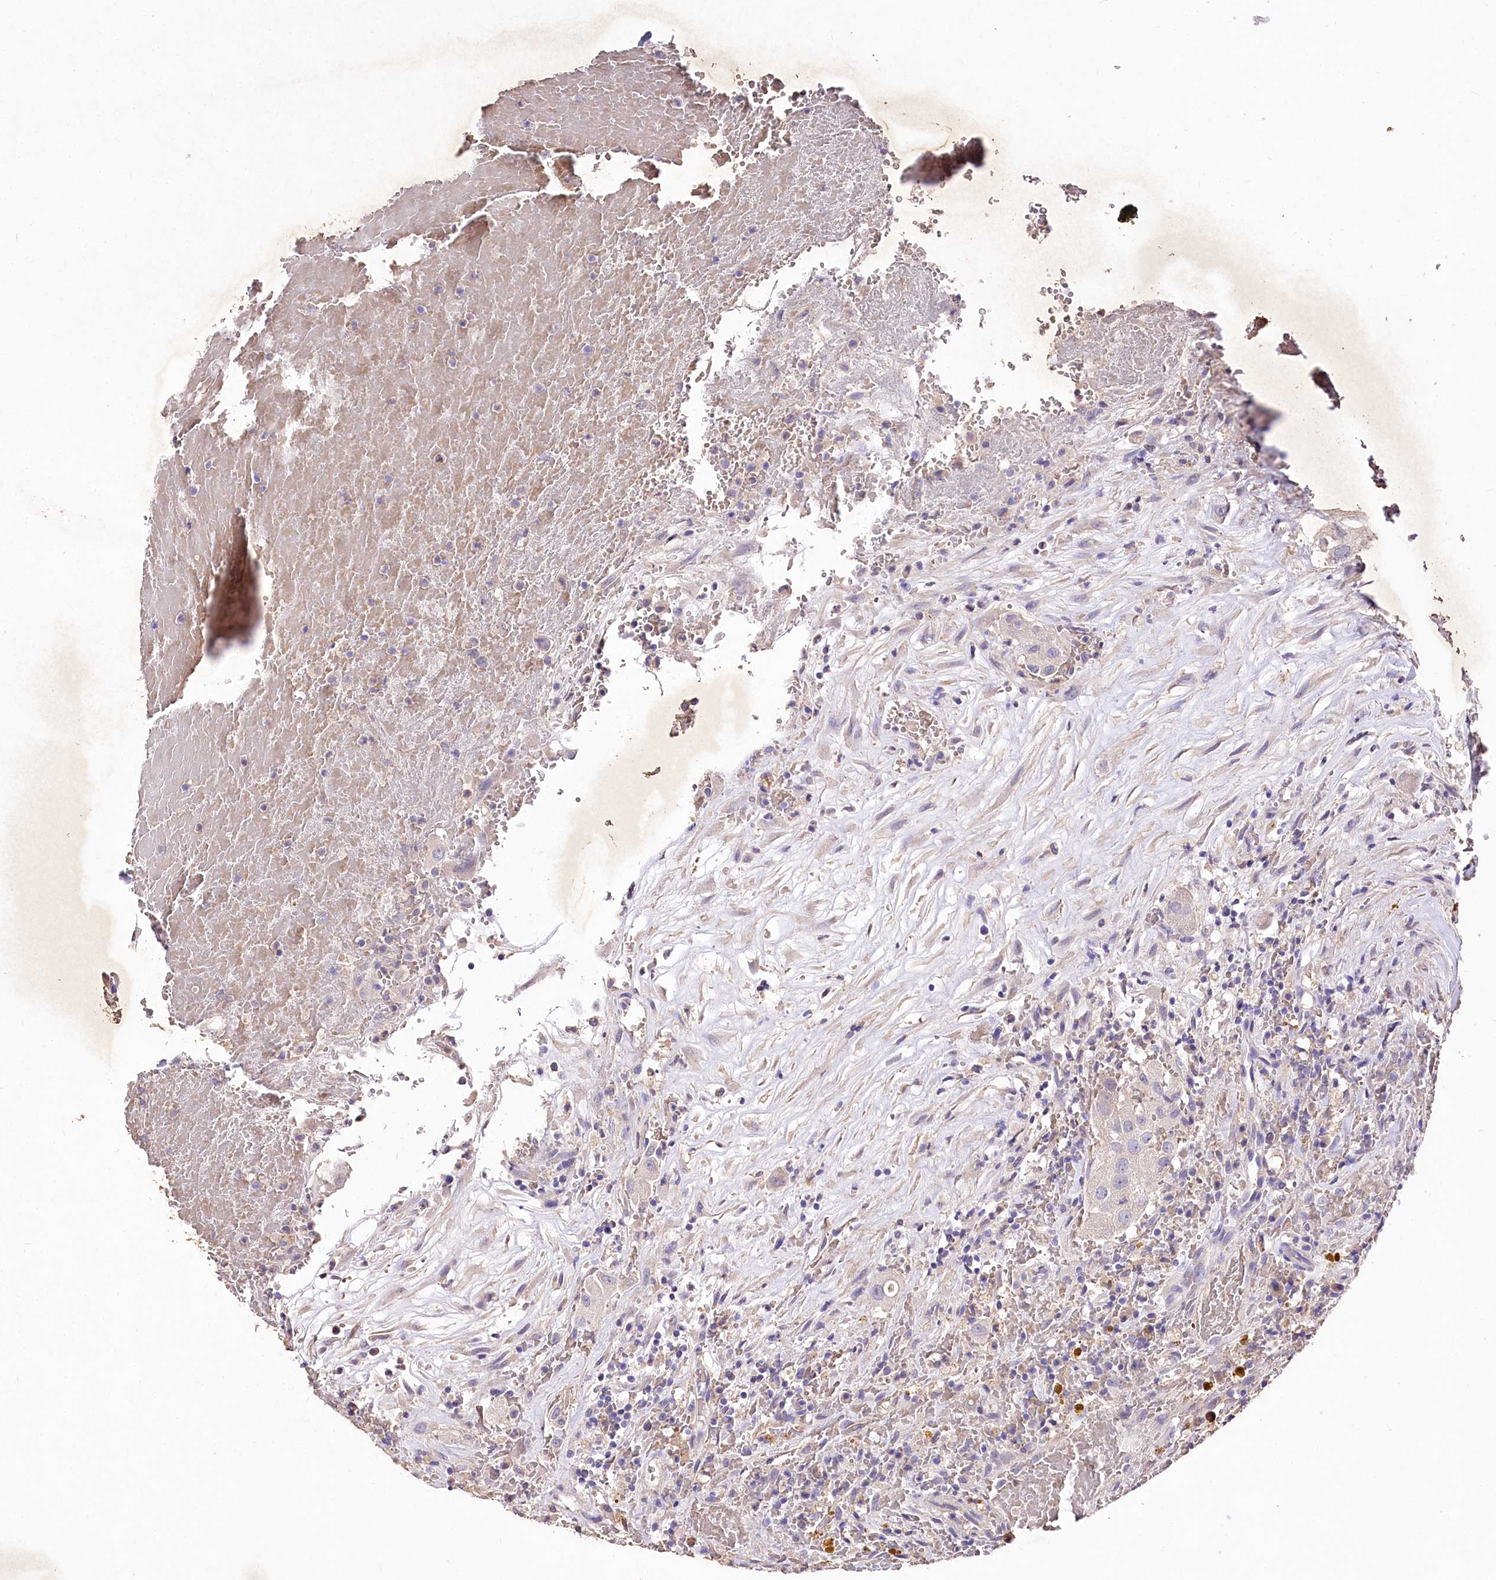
{"staining": {"intensity": "negative", "quantity": "none", "location": "none"}, "tissue": "thyroid cancer", "cell_type": "Tumor cells", "image_type": "cancer", "snomed": [{"axis": "morphology", "description": "Papillary adenocarcinoma, NOS"}, {"axis": "topography", "description": "Thyroid gland"}], "caption": "Photomicrograph shows no significant protein positivity in tumor cells of thyroid papillary adenocarcinoma. (IHC, brightfield microscopy, high magnification).", "gene": "PCYOX1L", "patient": {"sex": "male", "age": 77}}